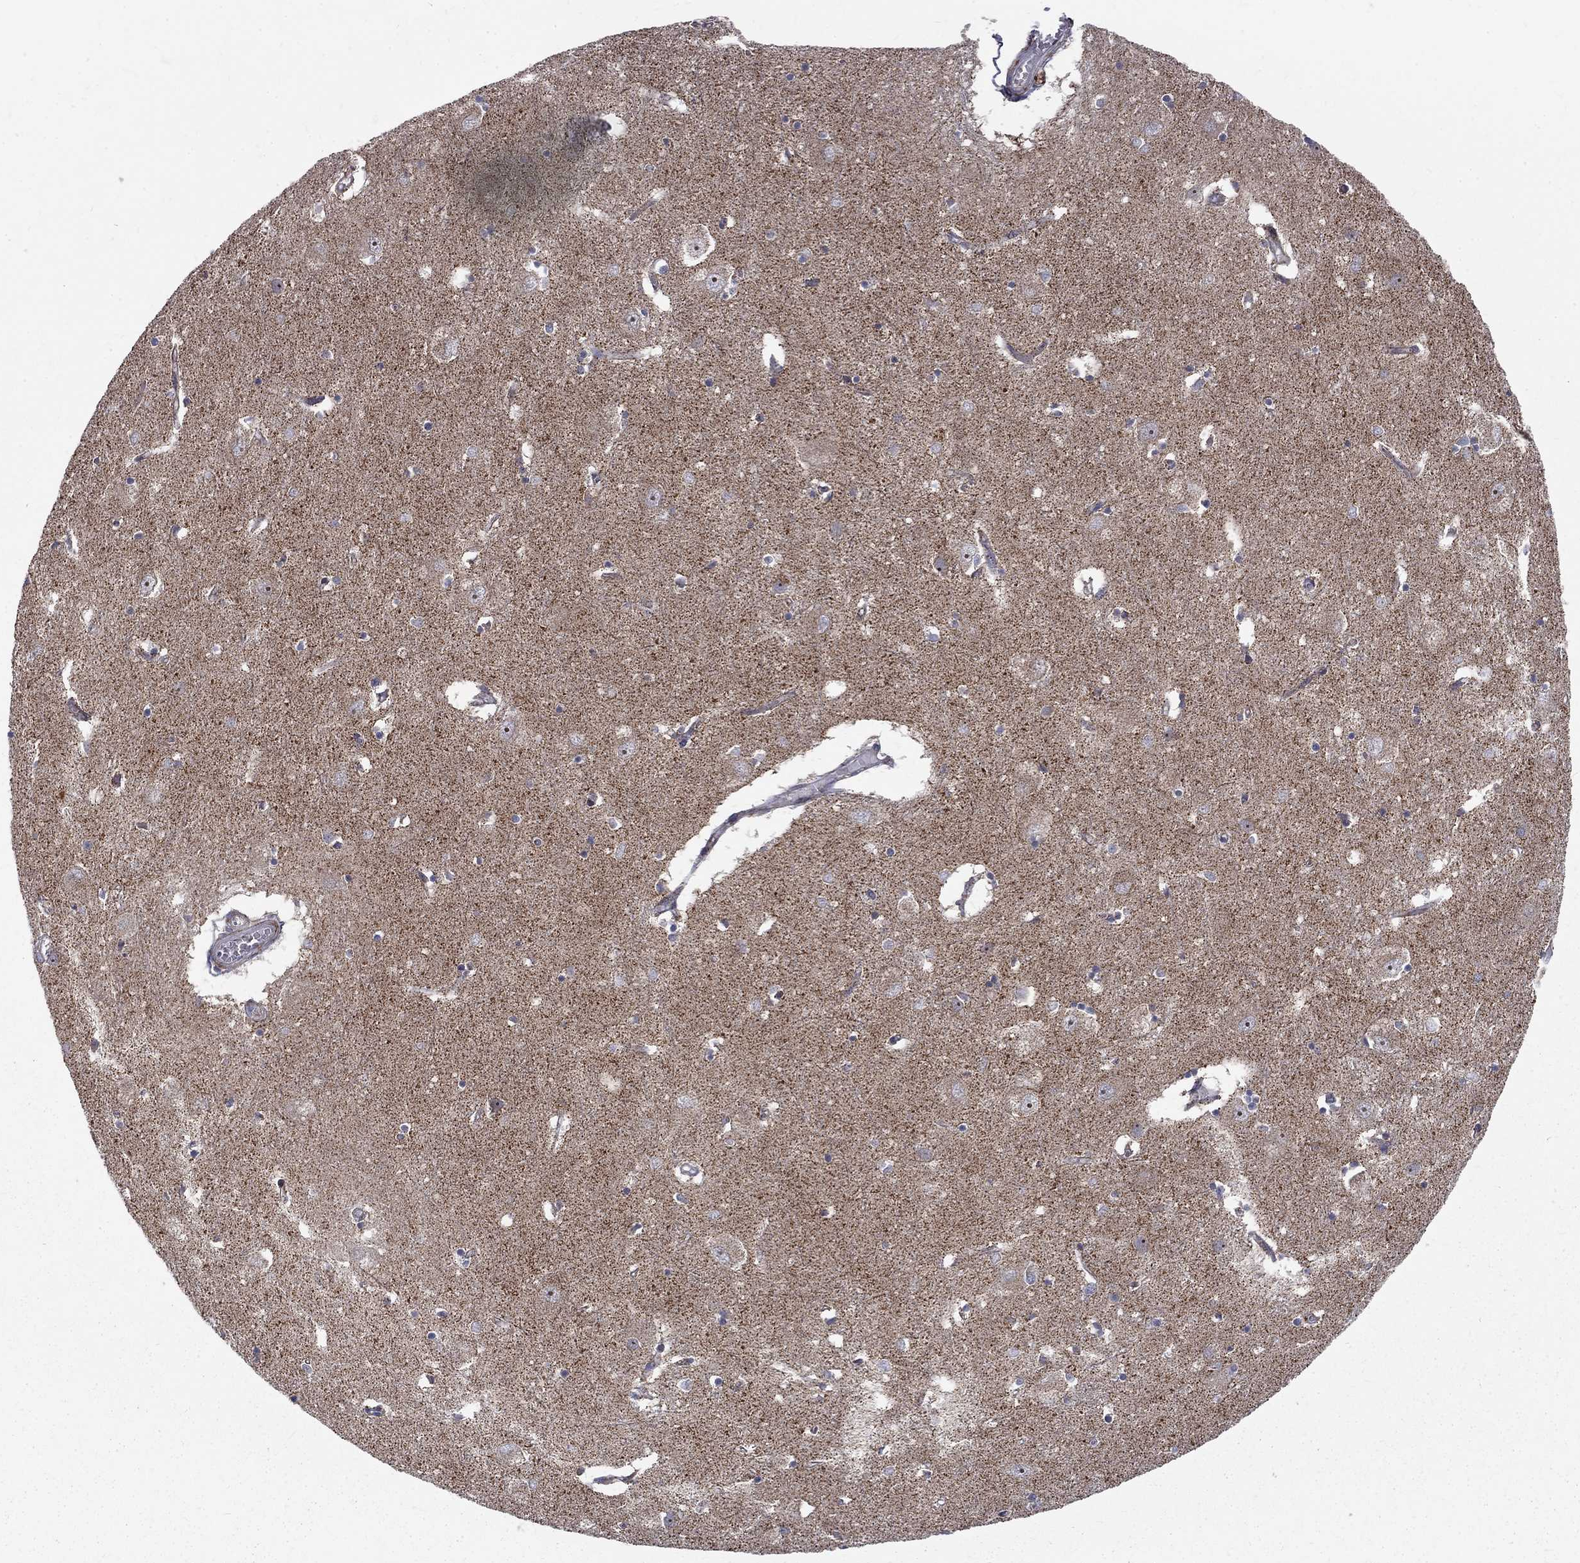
{"staining": {"intensity": "negative", "quantity": "none", "location": "none"}, "tissue": "caudate", "cell_type": "Glial cells", "image_type": "normal", "snomed": [{"axis": "morphology", "description": "Normal tissue, NOS"}, {"axis": "topography", "description": "Lateral ventricle wall"}], "caption": "Immunohistochemistry (IHC) of unremarkable human caudate reveals no positivity in glial cells.", "gene": "ALDH1B1", "patient": {"sex": "male", "age": 54}}